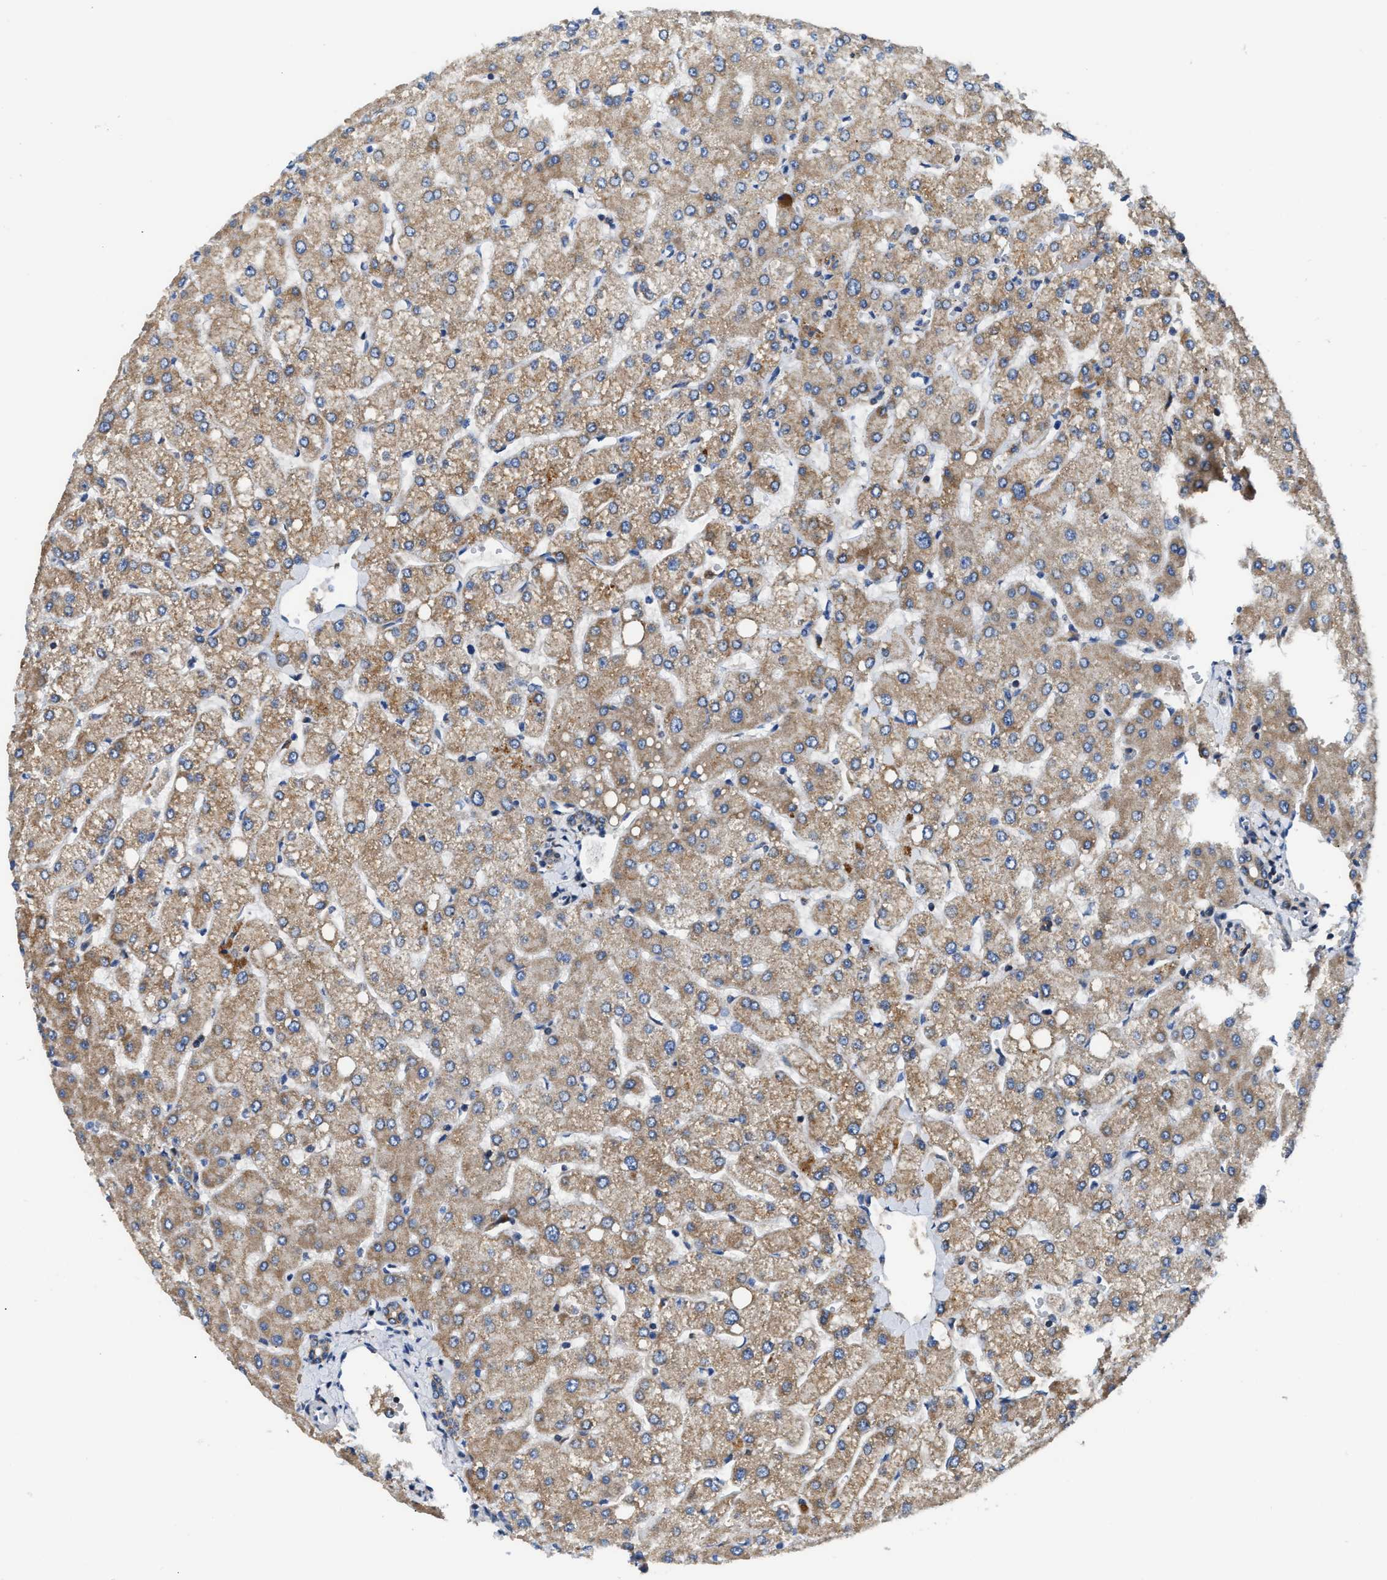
{"staining": {"intensity": "weak", "quantity": ">75%", "location": "cytoplasmic/membranous"}, "tissue": "liver", "cell_type": "Cholangiocytes", "image_type": "normal", "snomed": [{"axis": "morphology", "description": "Normal tissue, NOS"}, {"axis": "topography", "description": "Liver"}], "caption": "The image exhibits staining of unremarkable liver, revealing weak cytoplasmic/membranous protein expression (brown color) within cholangiocytes. (Stains: DAB (3,3'-diaminobenzidine) in brown, nuclei in blue, Microscopy: brightfield microscopy at high magnification).", "gene": "CCM2", "patient": {"sex": "female", "age": 54}}